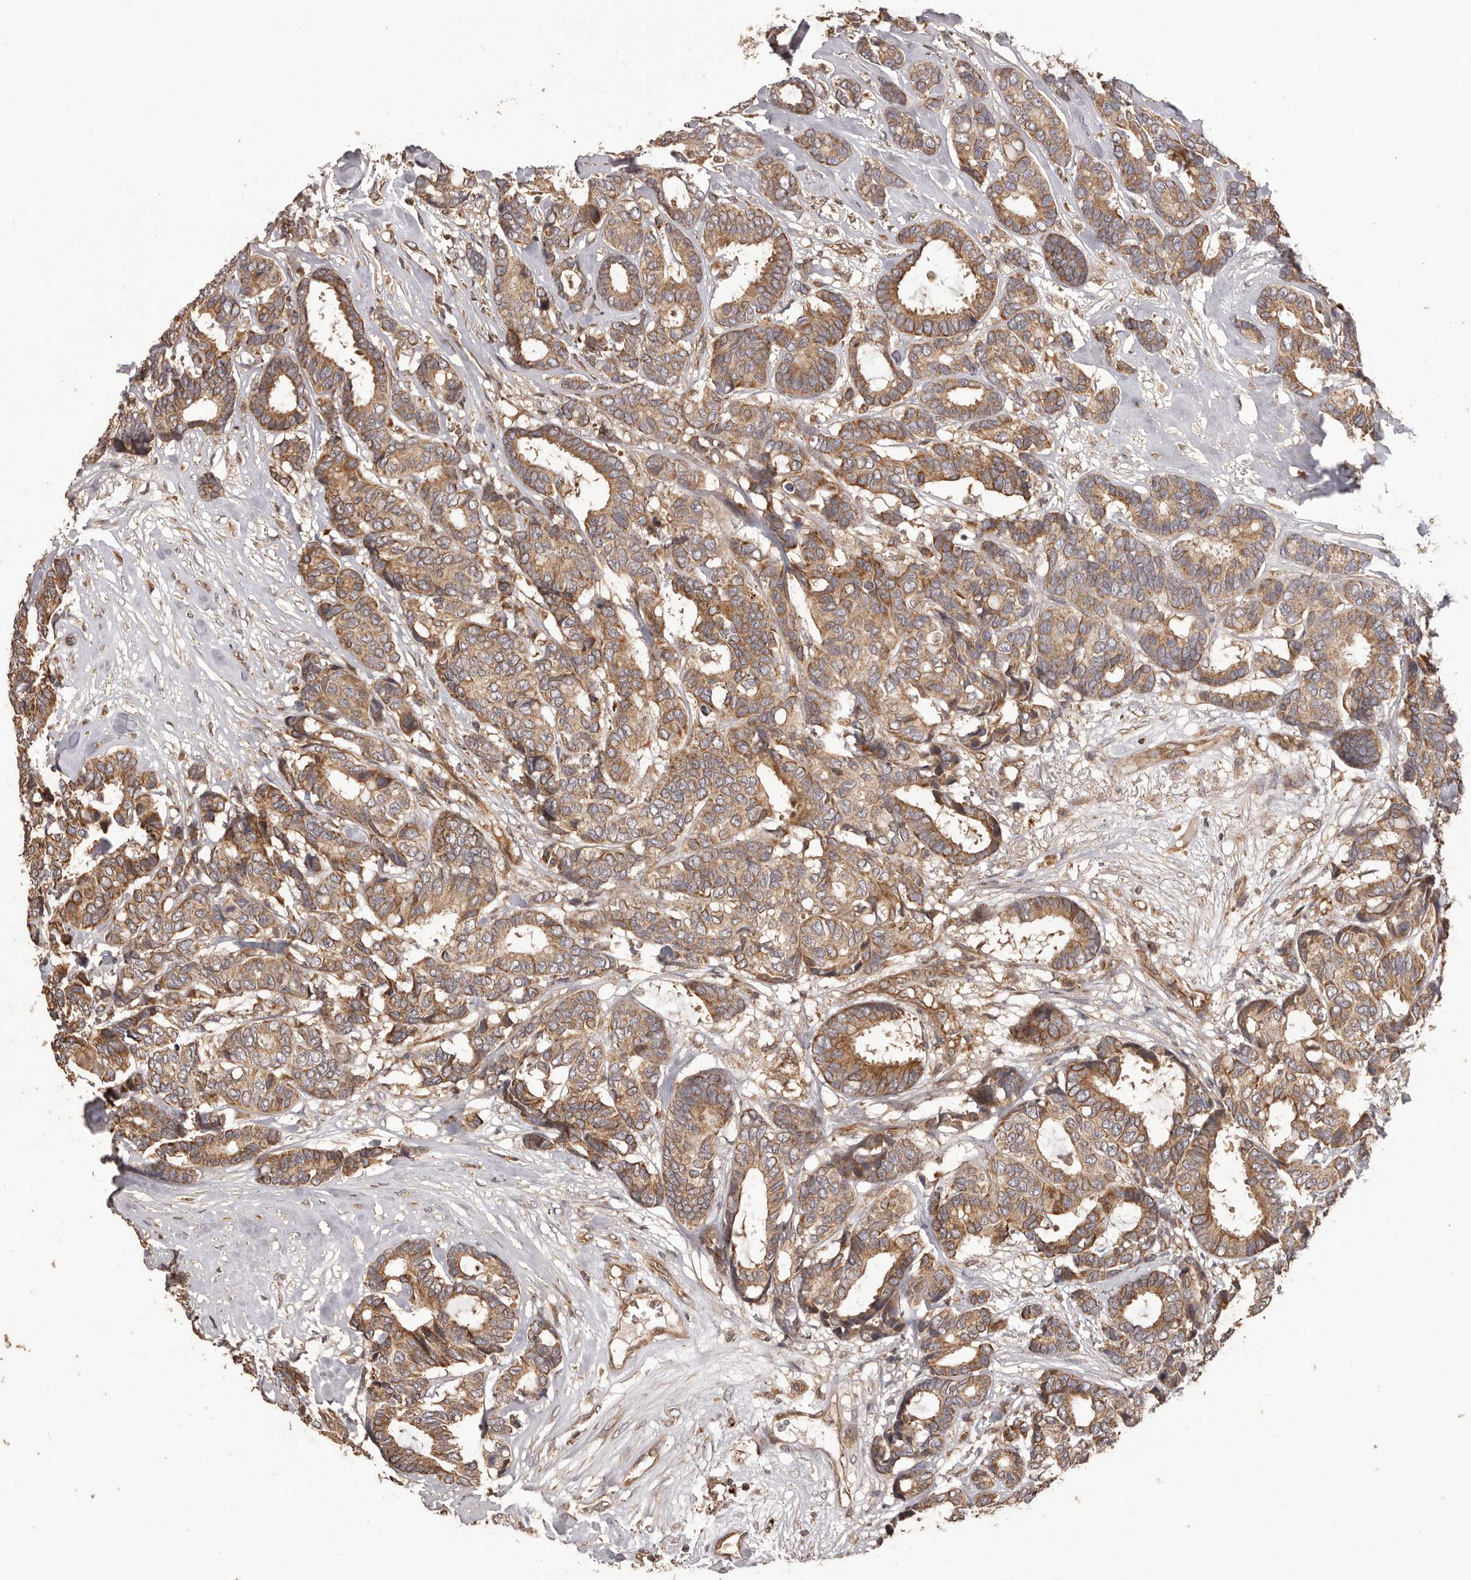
{"staining": {"intensity": "moderate", "quantity": ">75%", "location": "cytoplasmic/membranous"}, "tissue": "breast cancer", "cell_type": "Tumor cells", "image_type": "cancer", "snomed": [{"axis": "morphology", "description": "Duct carcinoma"}, {"axis": "topography", "description": "Breast"}], "caption": "This photomicrograph exhibits breast cancer (invasive ductal carcinoma) stained with IHC to label a protein in brown. The cytoplasmic/membranous of tumor cells show moderate positivity for the protein. Nuclei are counter-stained blue.", "gene": "QRSL1", "patient": {"sex": "female", "age": 87}}